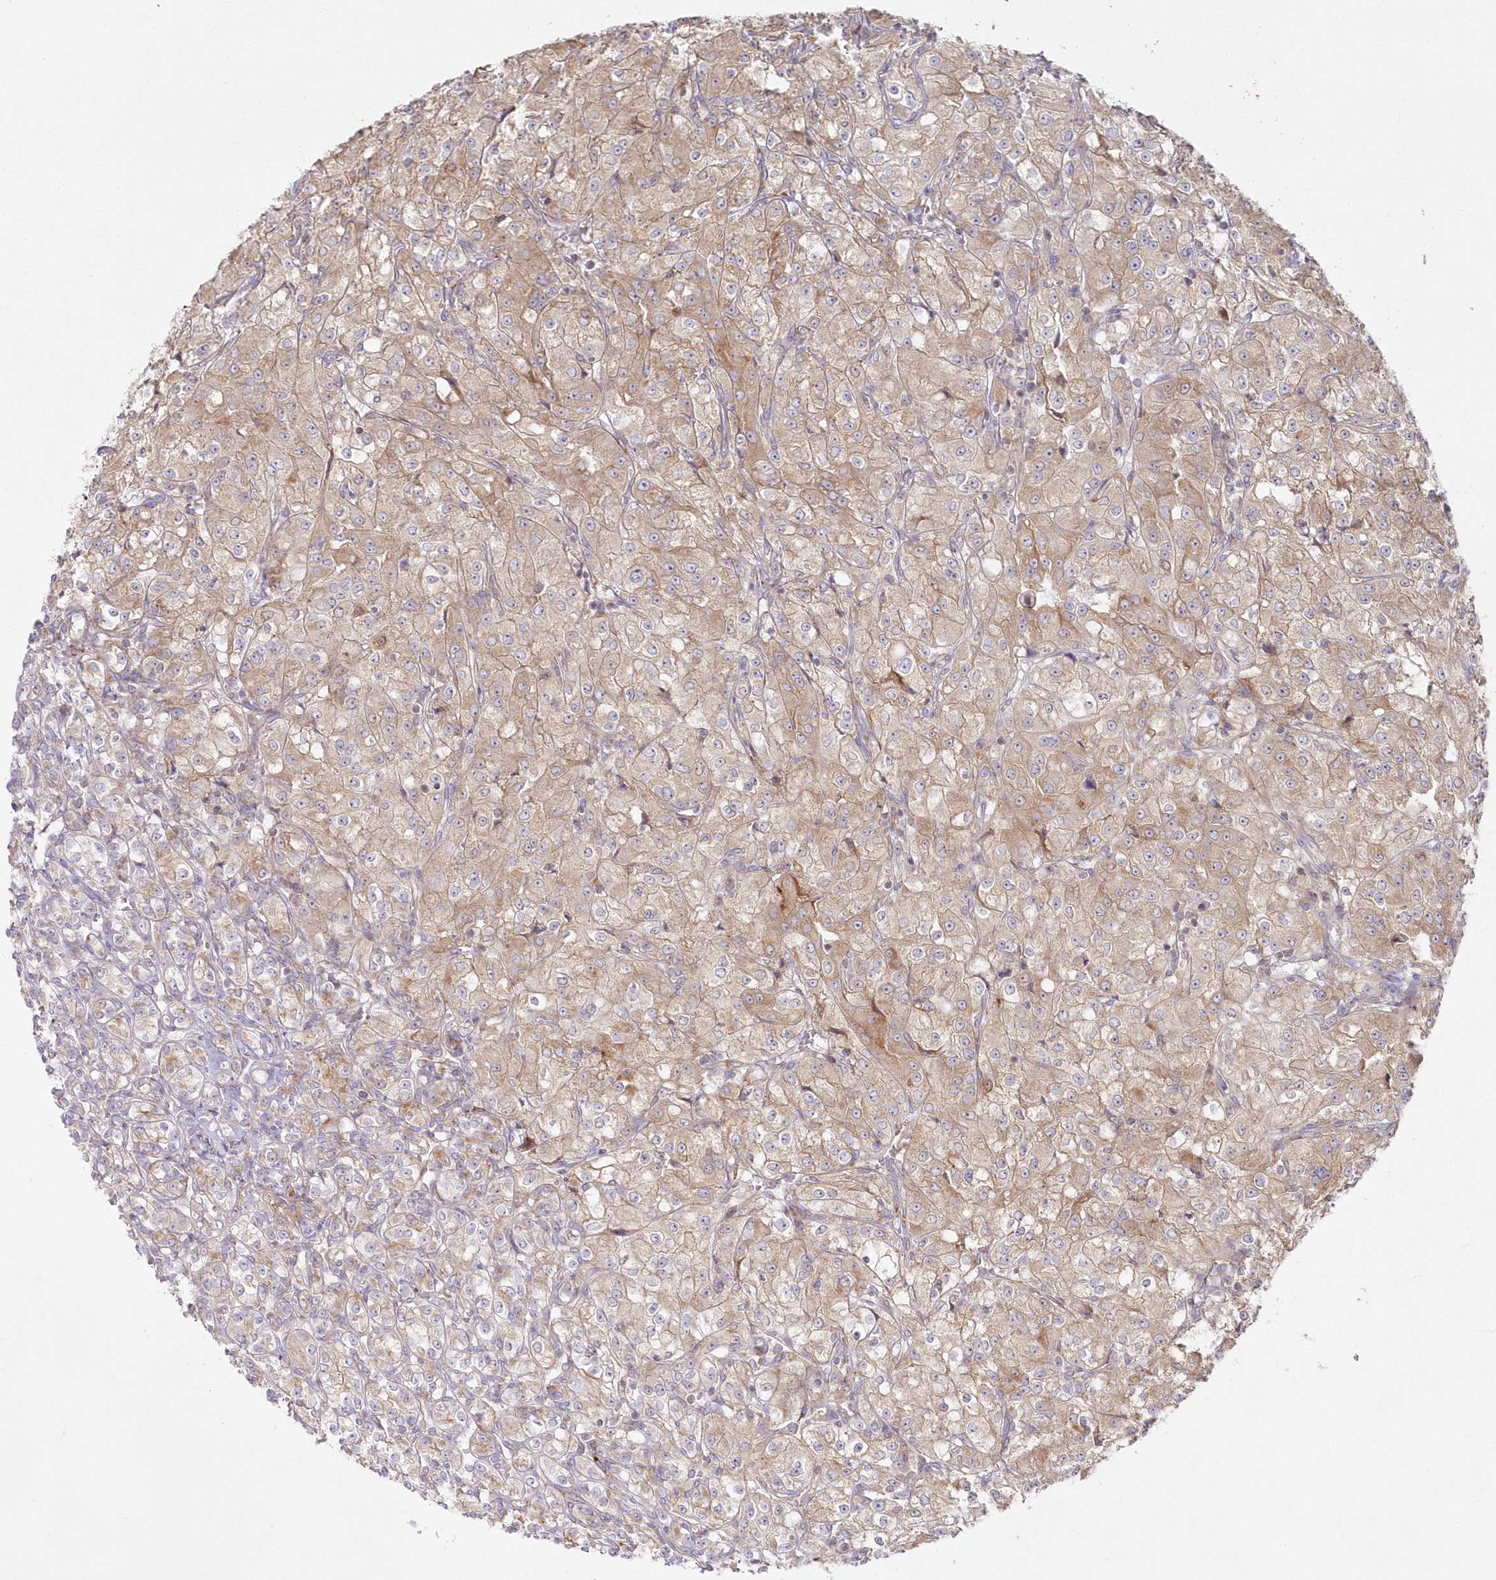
{"staining": {"intensity": "weak", "quantity": ">75%", "location": "cytoplasmic/membranous"}, "tissue": "renal cancer", "cell_type": "Tumor cells", "image_type": "cancer", "snomed": [{"axis": "morphology", "description": "Adenocarcinoma, NOS"}, {"axis": "topography", "description": "Kidney"}], "caption": "Immunohistochemistry micrograph of neoplastic tissue: human renal adenocarcinoma stained using immunohistochemistry (IHC) displays low levels of weak protein expression localized specifically in the cytoplasmic/membranous of tumor cells, appearing as a cytoplasmic/membranous brown color.", "gene": "ARSB", "patient": {"sex": "male", "age": 77}}